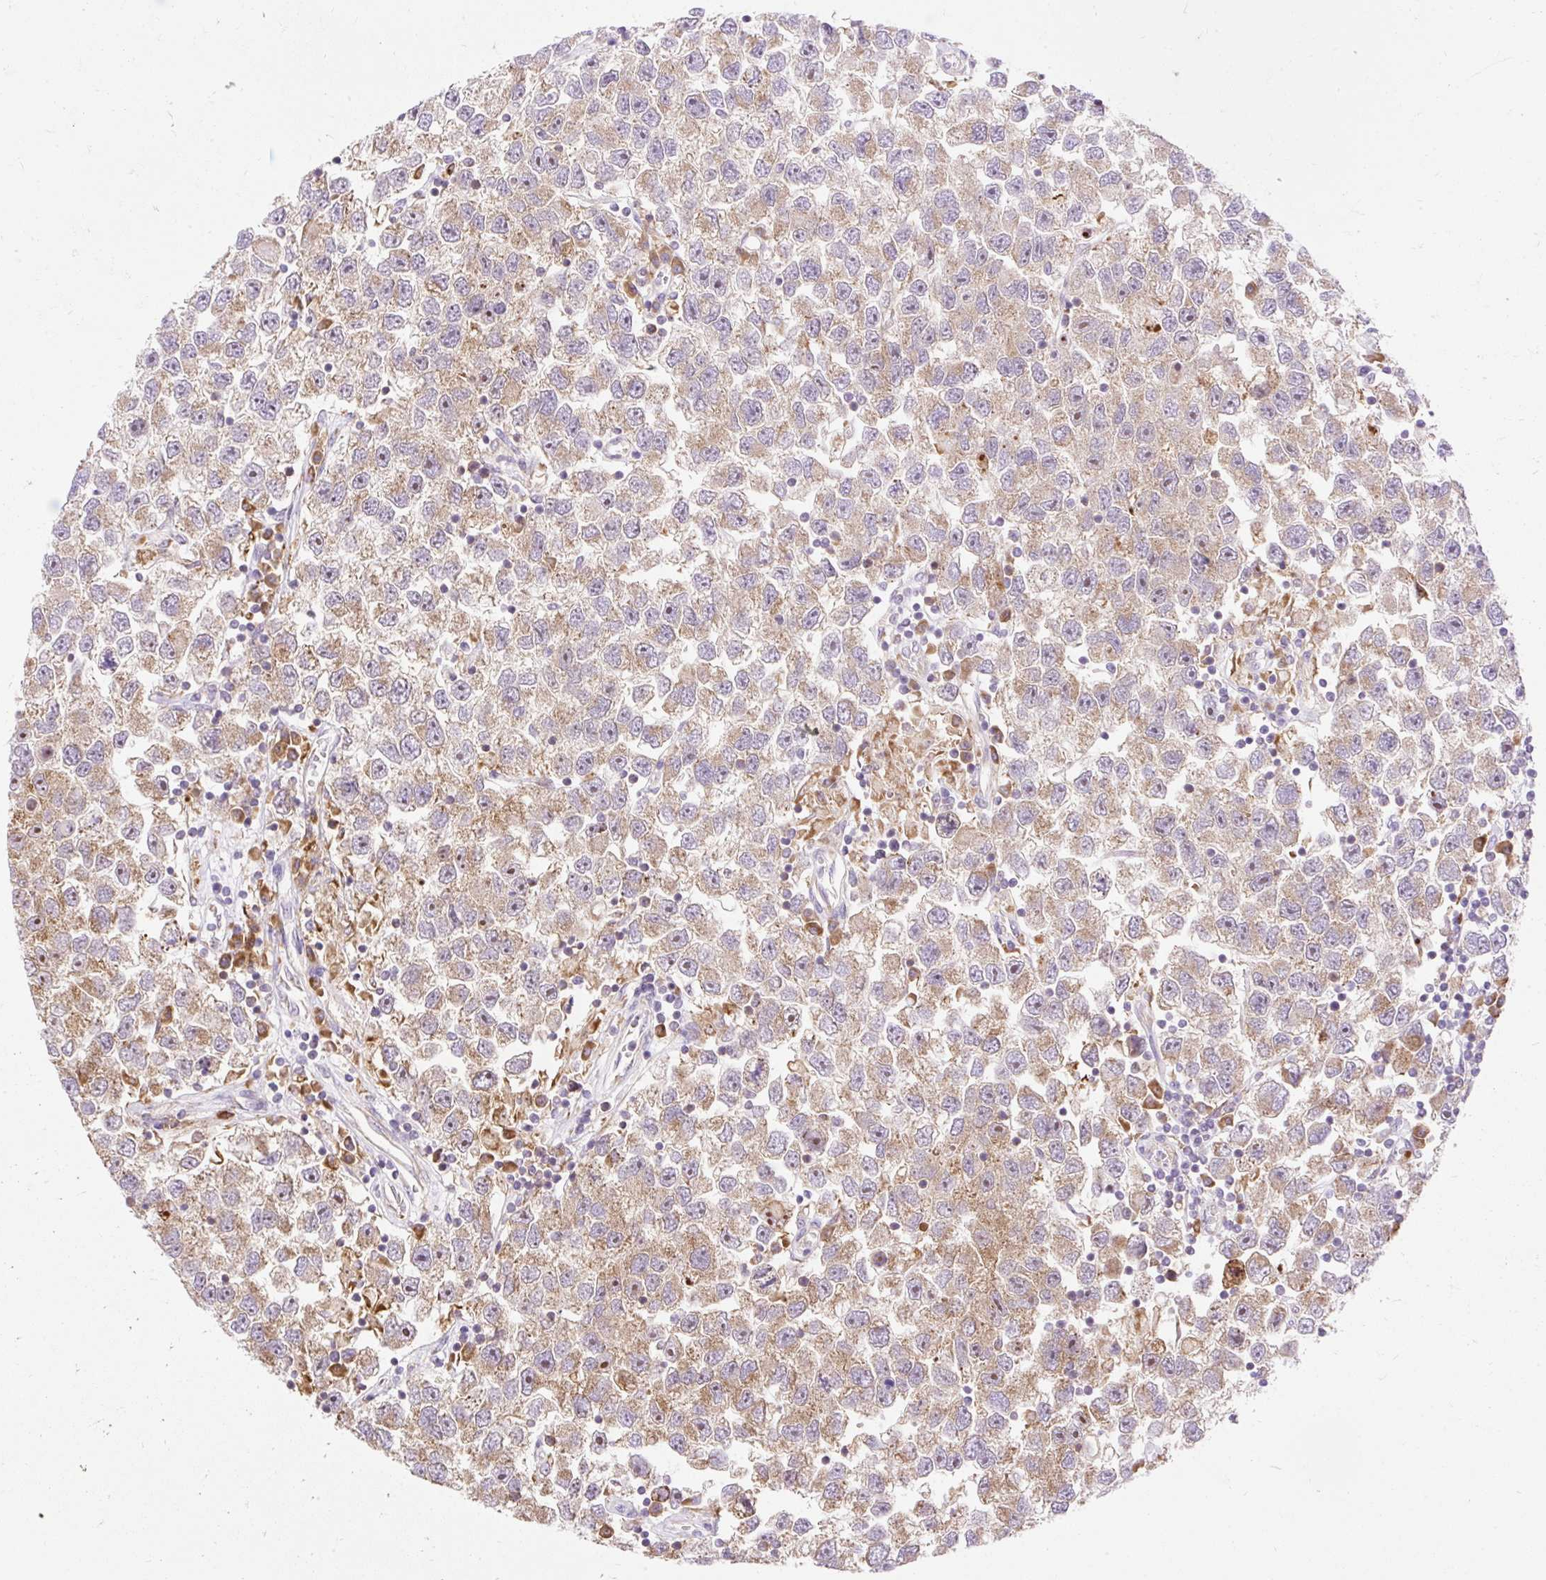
{"staining": {"intensity": "moderate", "quantity": "25%-75%", "location": "cytoplasmic/membranous"}, "tissue": "testis cancer", "cell_type": "Tumor cells", "image_type": "cancer", "snomed": [{"axis": "morphology", "description": "Seminoma, NOS"}, {"axis": "topography", "description": "Testis"}], "caption": "An immunohistochemistry (IHC) image of neoplastic tissue is shown. Protein staining in brown shows moderate cytoplasmic/membranous positivity in testis seminoma within tumor cells.", "gene": "GPR45", "patient": {"sex": "male", "age": 26}}